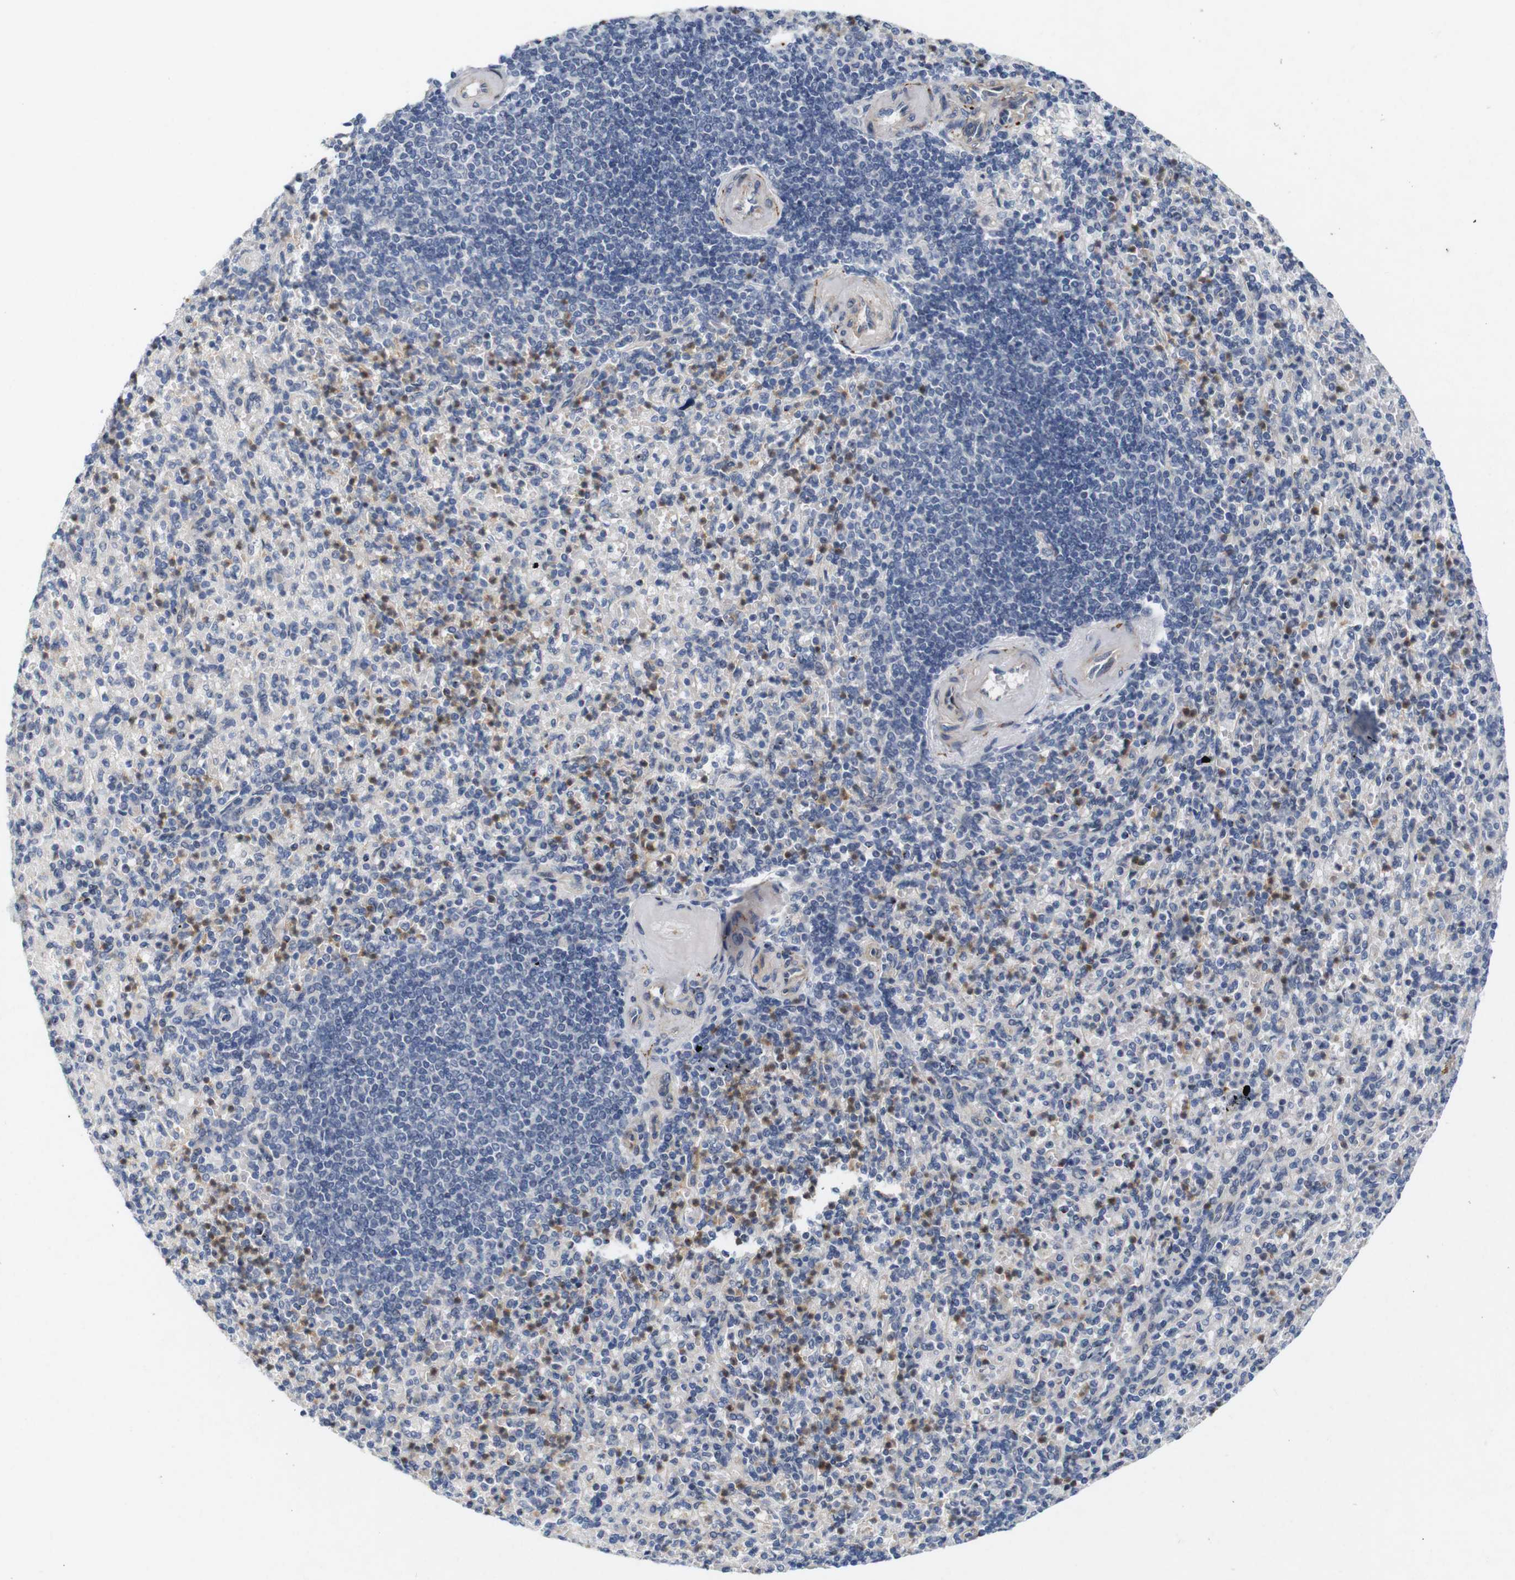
{"staining": {"intensity": "moderate", "quantity": "<25%", "location": "cytoplasmic/membranous"}, "tissue": "spleen", "cell_type": "Cells in red pulp", "image_type": "normal", "snomed": [{"axis": "morphology", "description": "Normal tissue, NOS"}, {"axis": "topography", "description": "Spleen"}], "caption": "Spleen was stained to show a protein in brown. There is low levels of moderate cytoplasmic/membranous staining in about <25% of cells in red pulp. (DAB IHC, brown staining for protein, blue staining for nuclei).", "gene": "CYB561", "patient": {"sex": "female", "age": 74}}